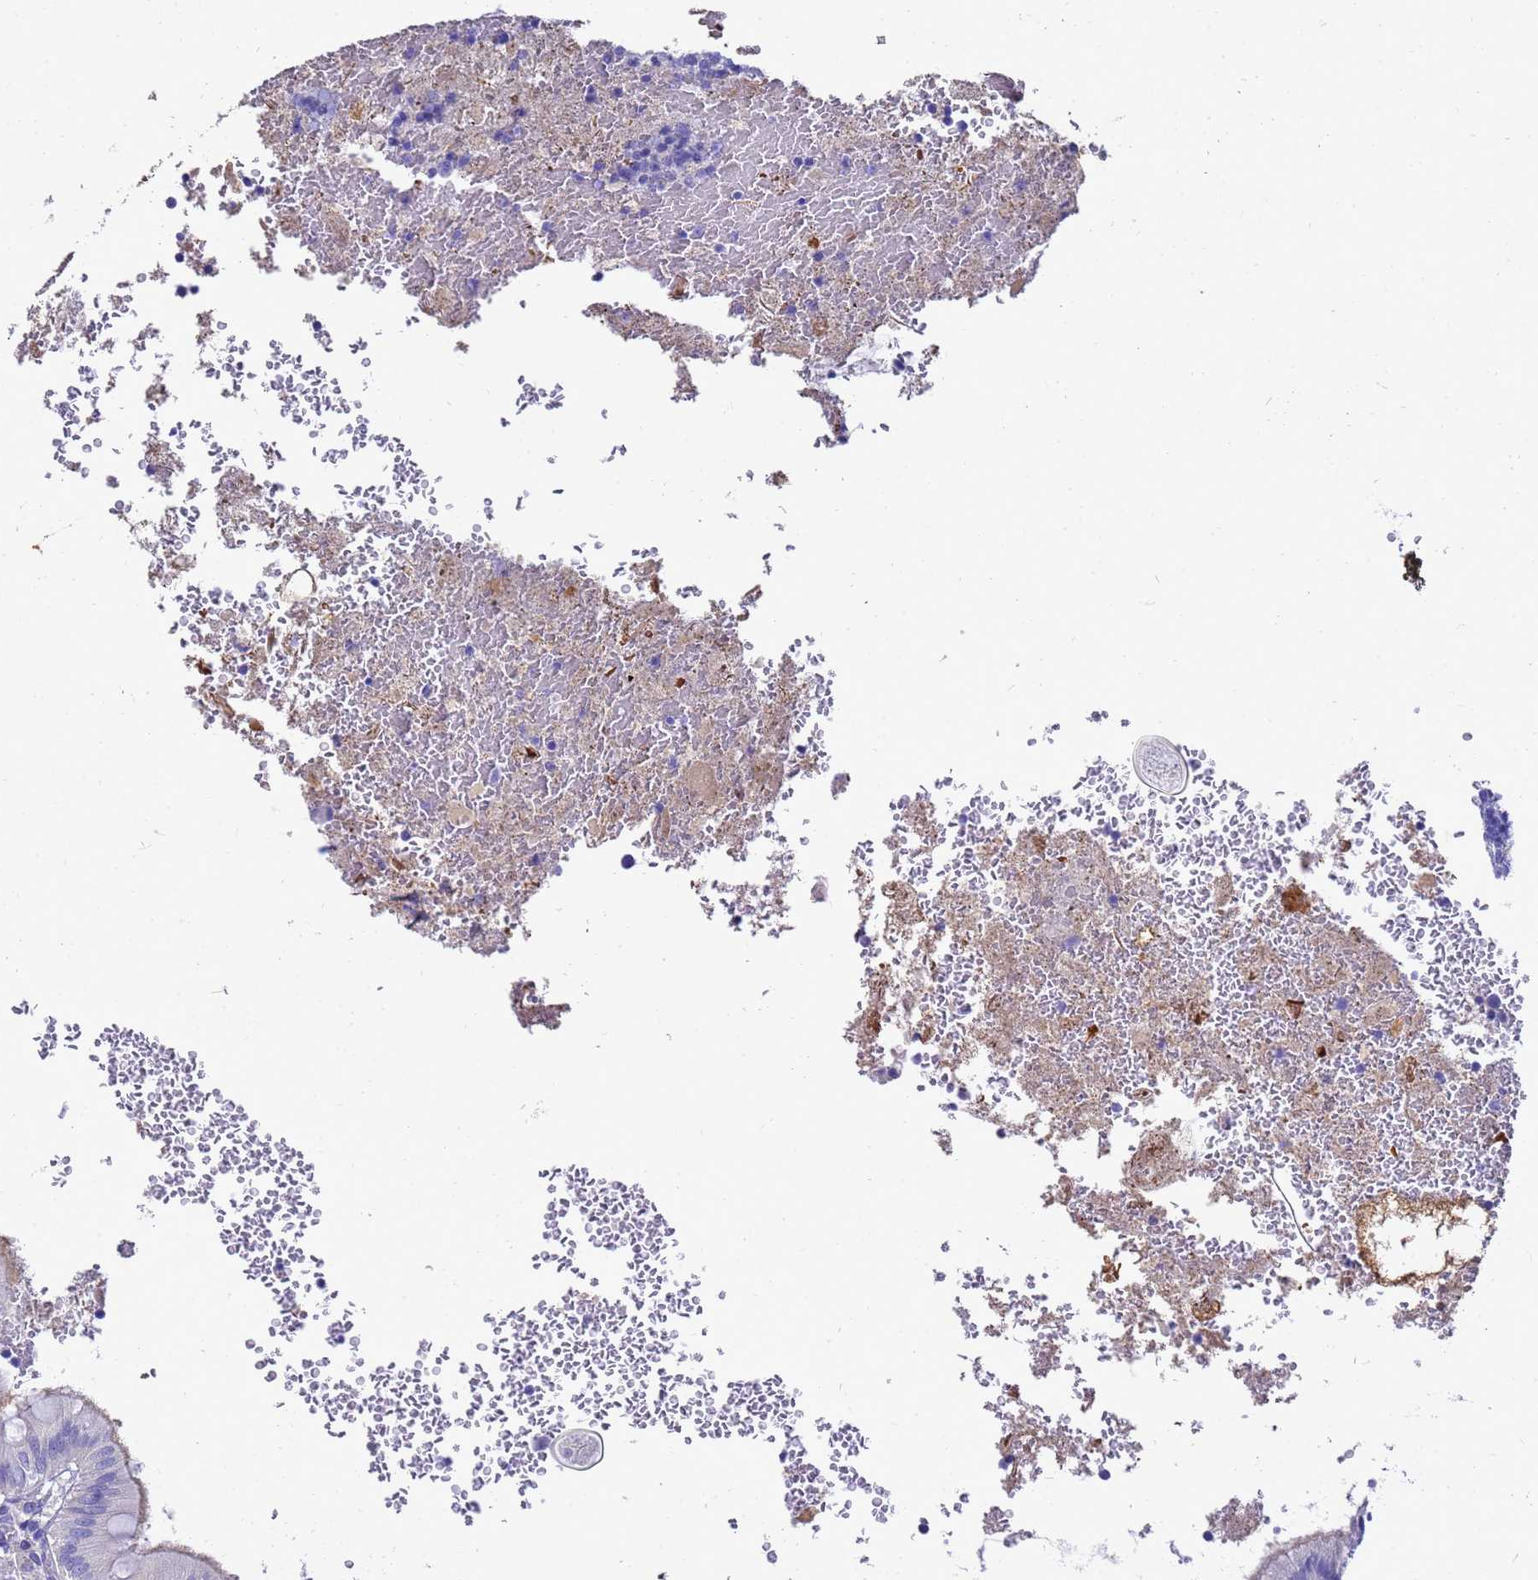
{"staining": {"intensity": "negative", "quantity": "none", "location": "none"}, "tissue": "appendix", "cell_type": "Glandular cells", "image_type": "normal", "snomed": [{"axis": "morphology", "description": "Normal tissue, NOS"}, {"axis": "topography", "description": "Appendix"}], "caption": "Immunohistochemical staining of benign appendix shows no significant expression in glandular cells.", "gene": "MS4A13", "patient": {"sex": "male", "age": 8}}